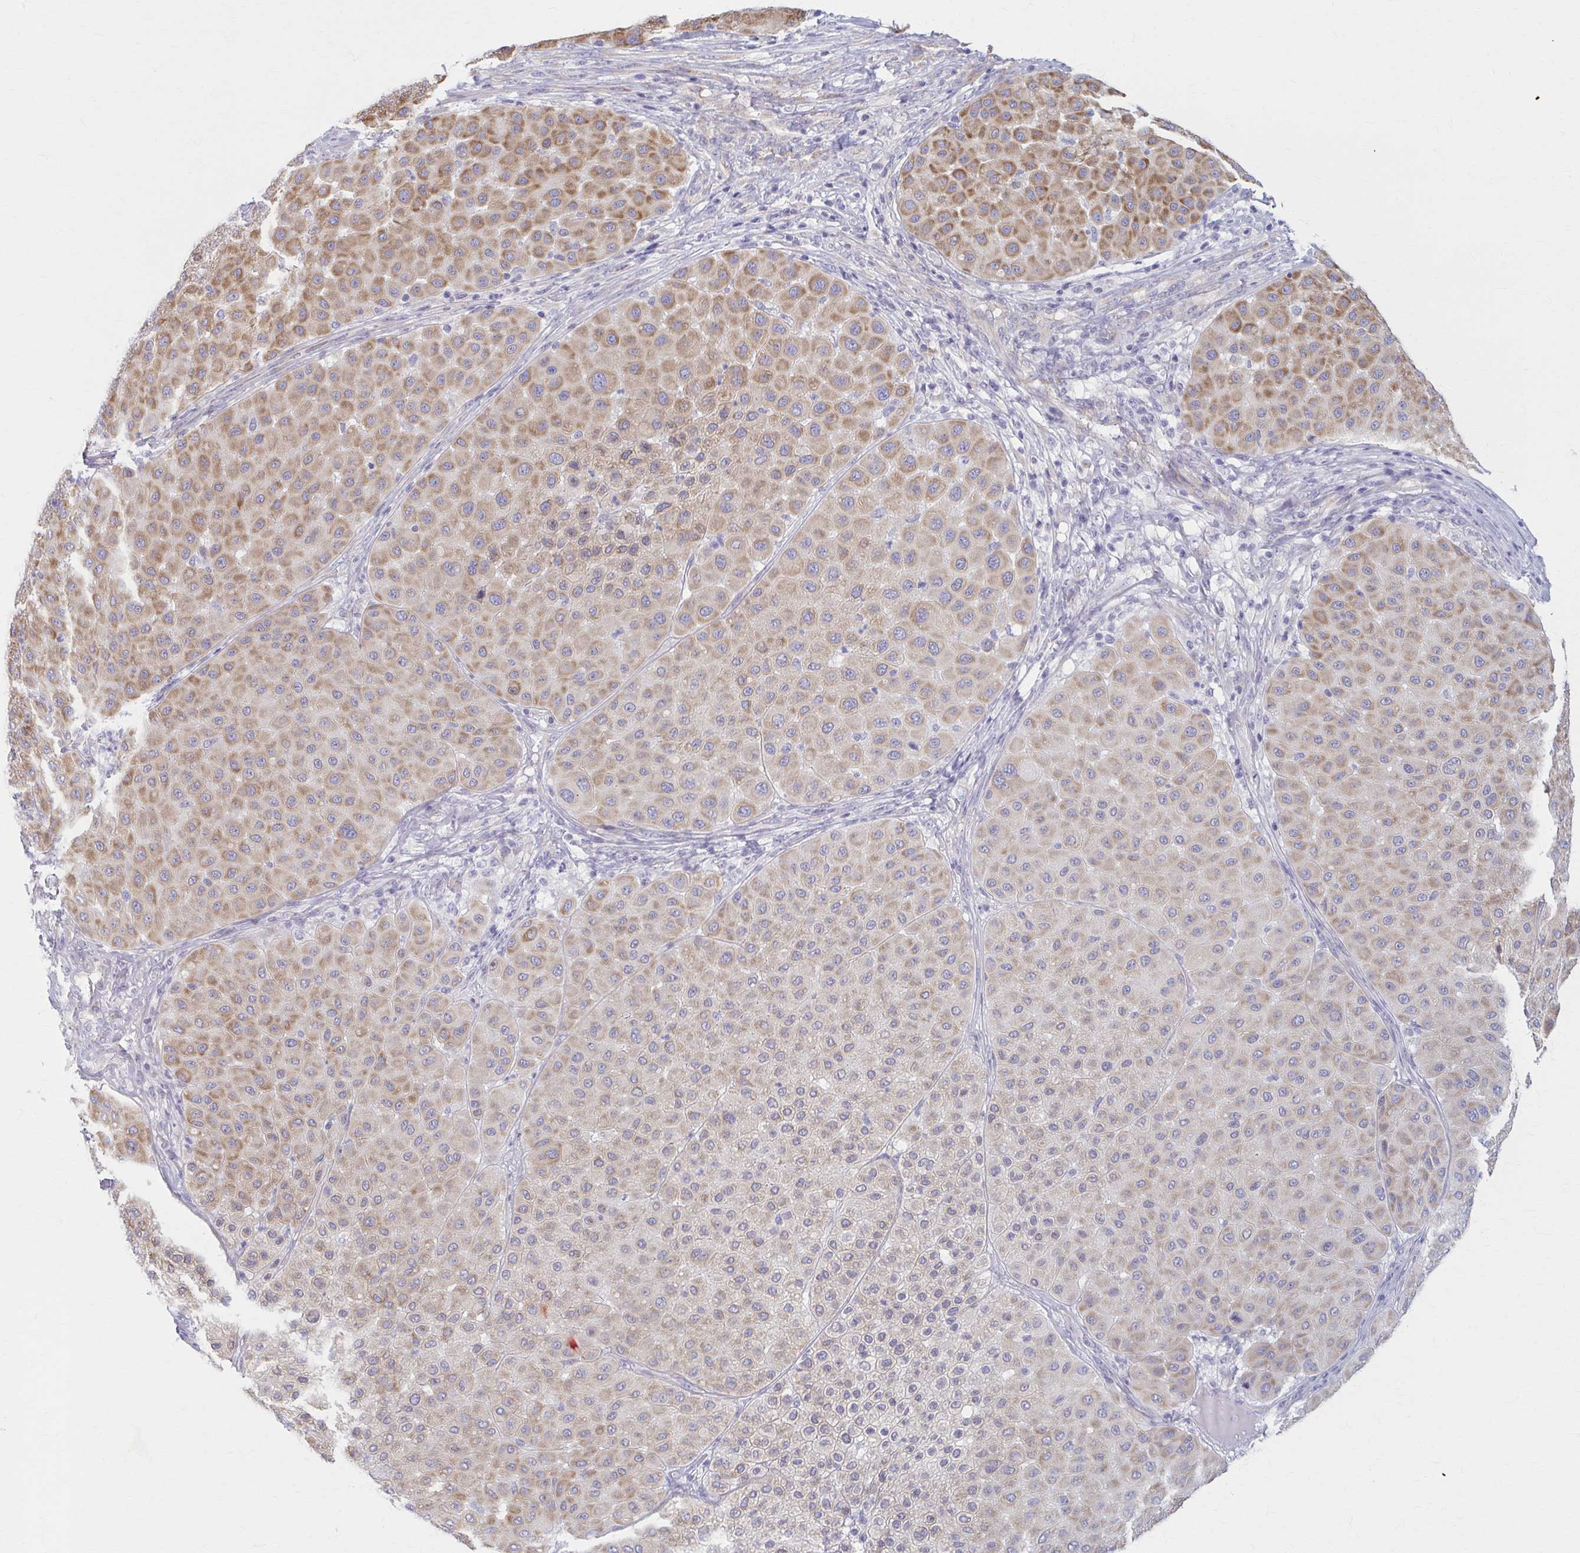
{"staining": {"intensity": "moderate", "quantity": ">75%", "location": "cytoplasmic/membranous"}, "tissue": "melanoma", "cell_type": "Tumor cells", "image_type": "cancer", "snomed": [{"axis": "morphology", "description": "Malignant melanoma, Metastatic site"}, {"axis": "topography", "description": "Smooth muscle"}], "caption": "Protein analysis of malignant melanoma (metastatic site) tissue shows moderate cytoplasmic/membranous staining in about >75% of tumor cells.", "gene": "PRKRA", "patient": {"sex": "male", "age": 41}}